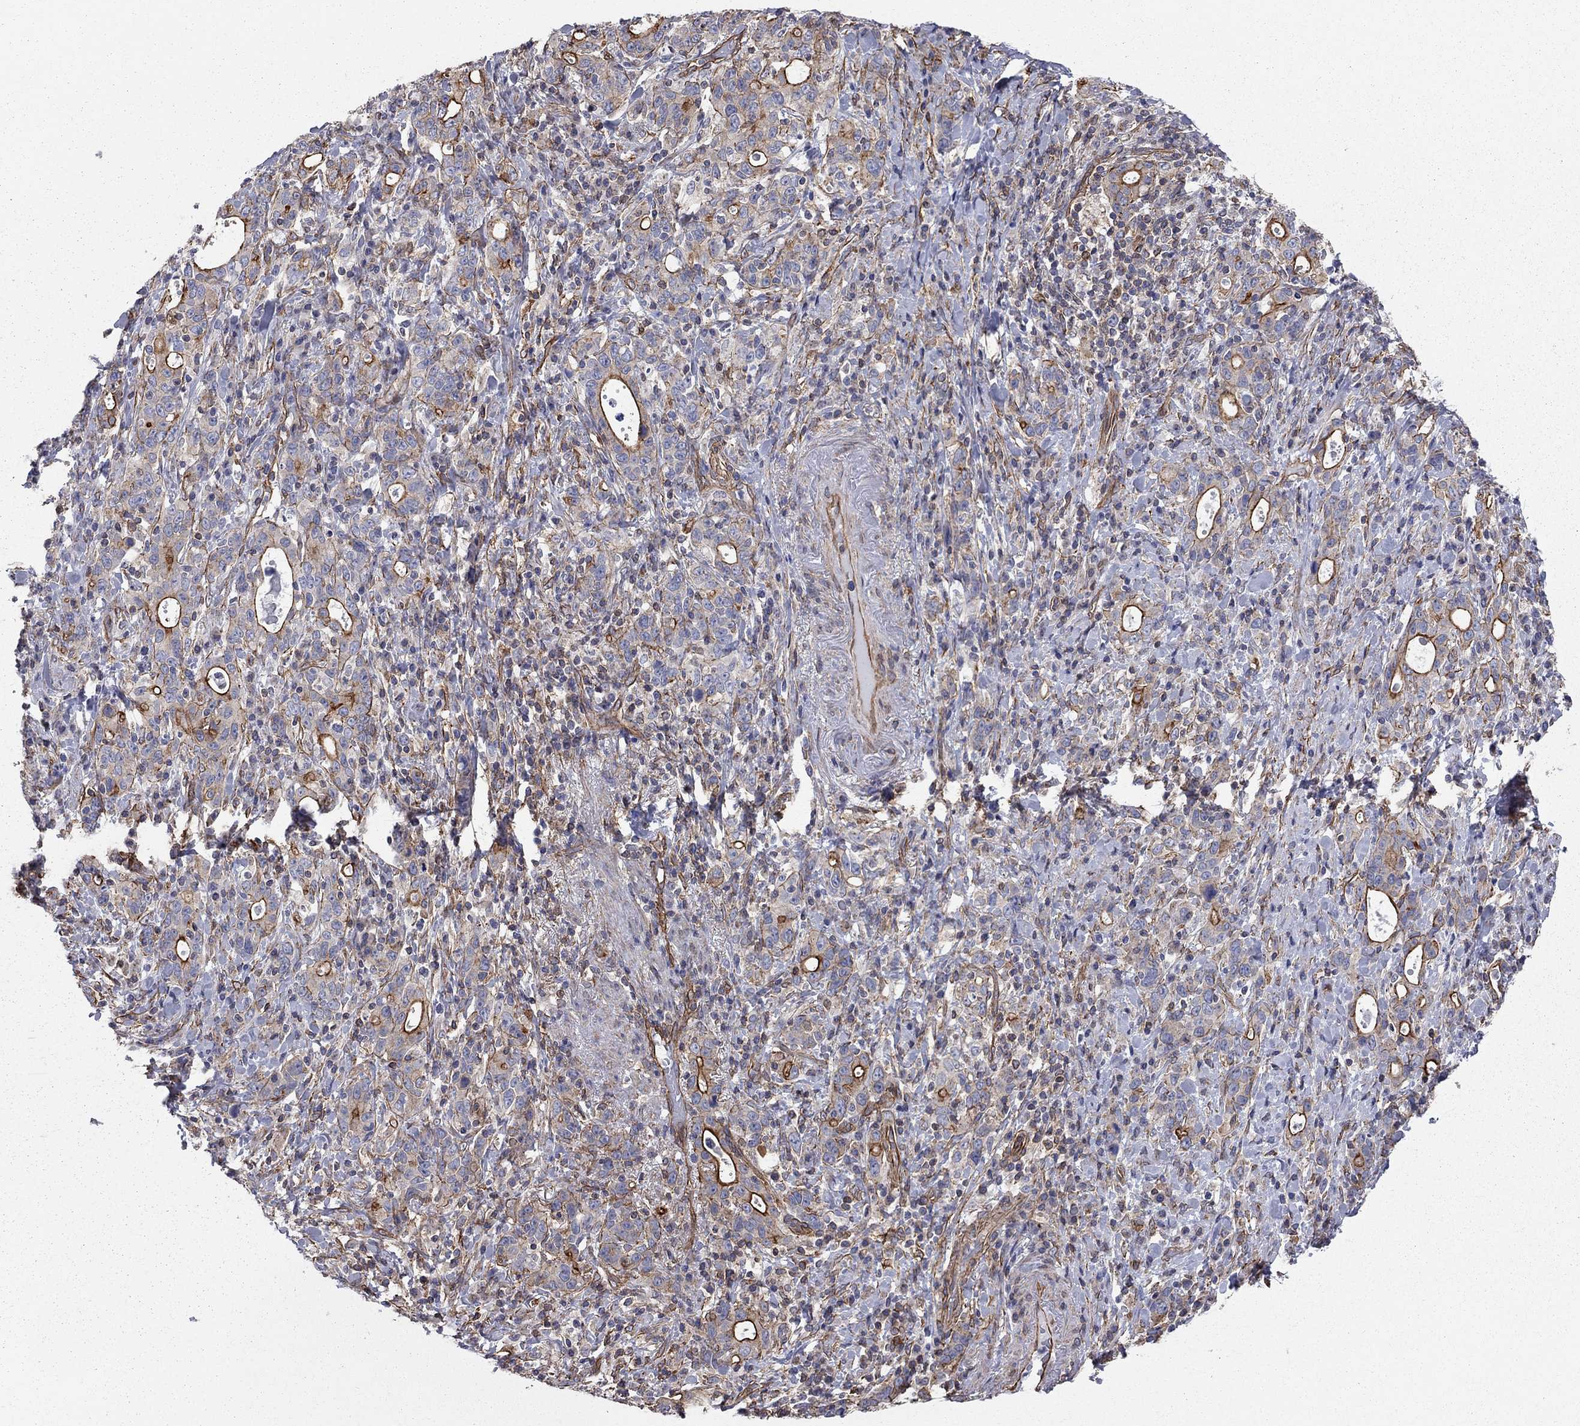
{"staining": {"intensity": "strong", "quantity": "25%-75%", "location": "cytoplasmic/membranous"}, "tissue": "stomach cancer", "cell_type": "Tumor cells", "image_type": "cancer", "snomed": [{"axis": "morphology", "description": "Adenocarcinoma, NOS"}, {"axis": "topography", "description": "Stomach"}], "caption": "The histopathology image shows a brown stain indicating the presence of a protein in the cytoplasmic/membranous of tumor cells in adenocarcinoma (stomach).", "gene": "BICDL2", "patient": {"sex": "male", "age": 79}}